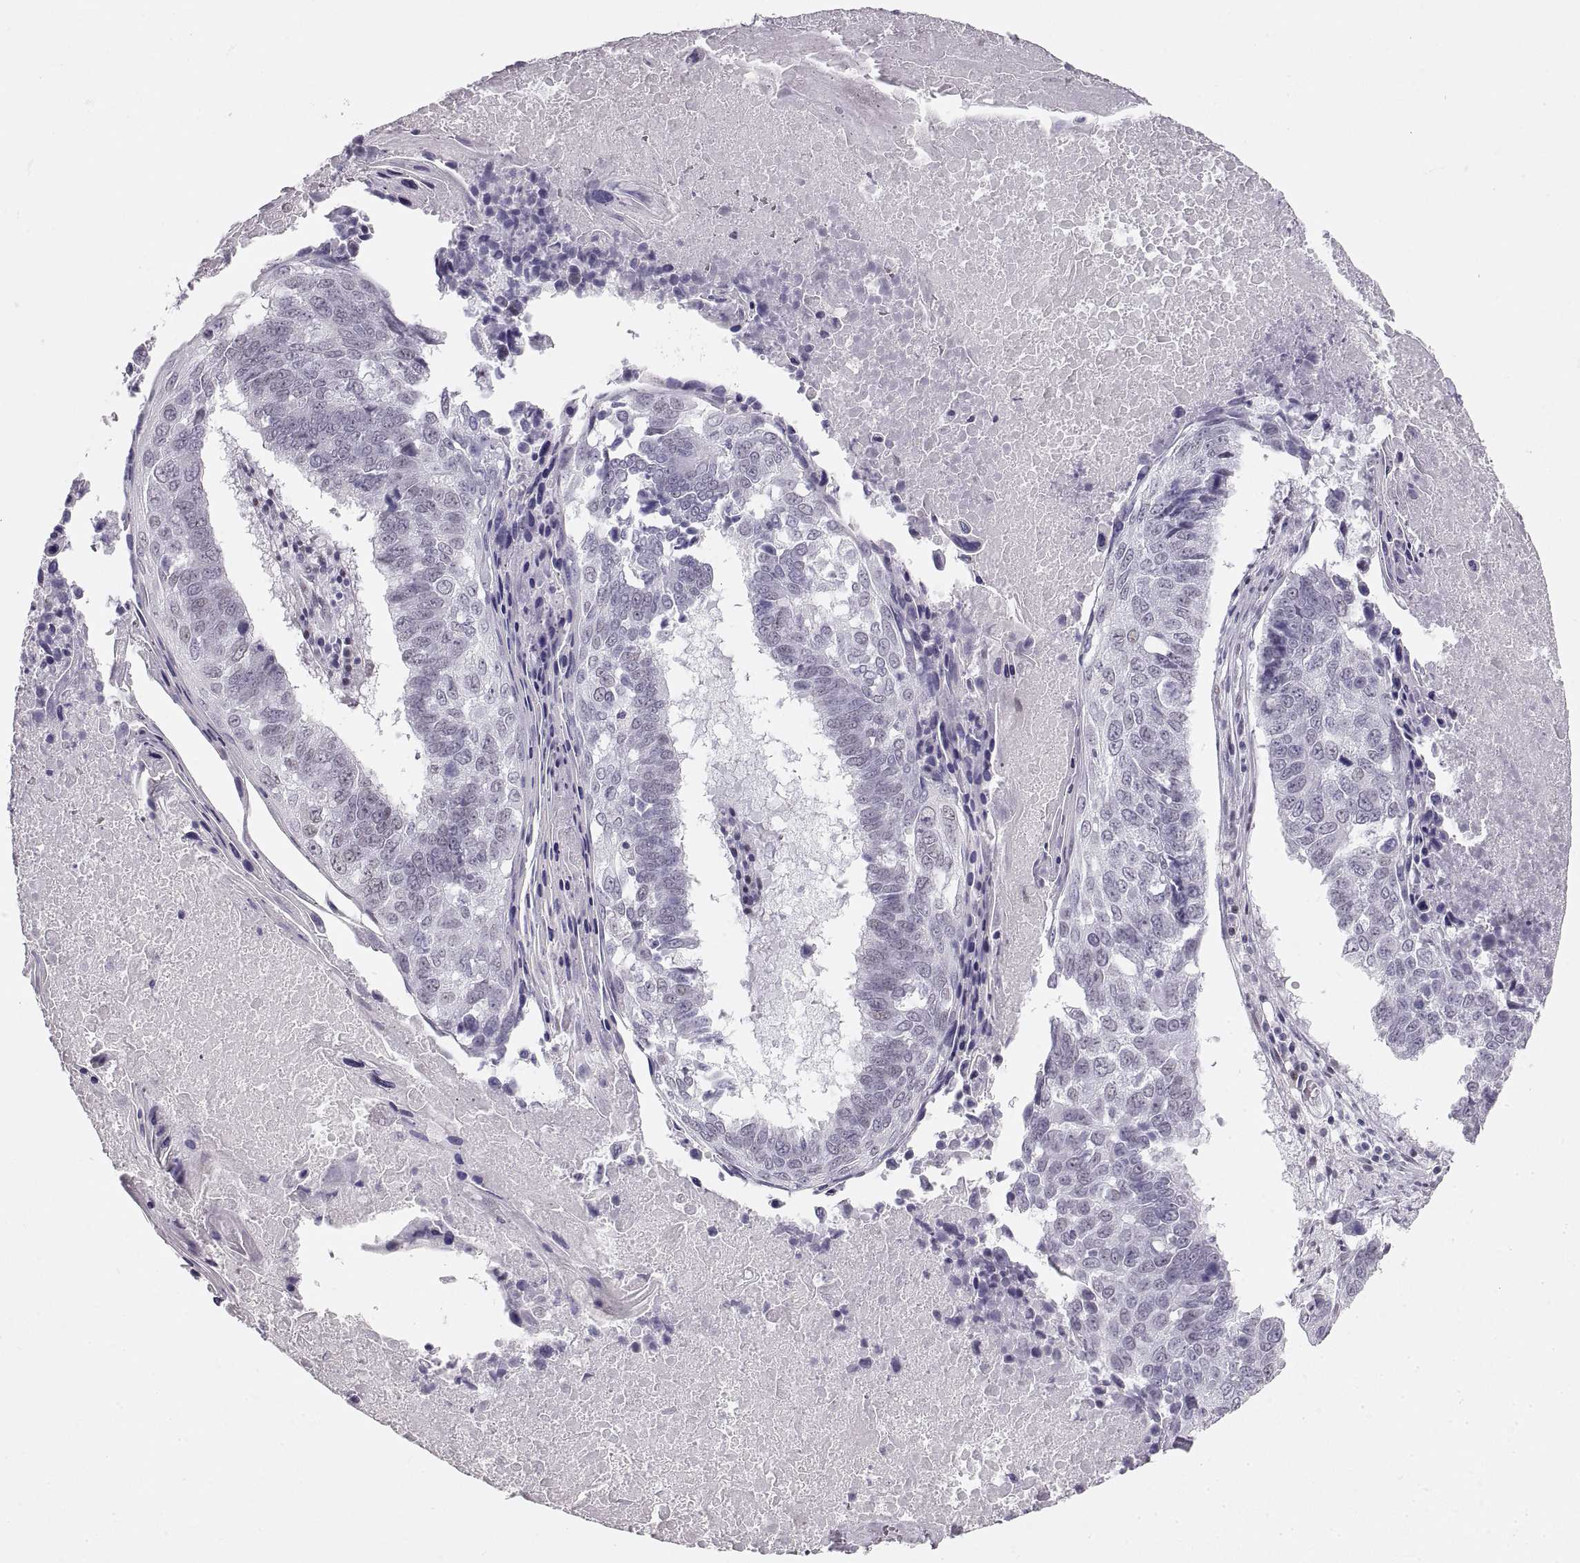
{"staining": {"intensity": "negative", "quantity": "none", "location": "none"}, "tissue": "lung cancer", "cell_type": "Tumor cells", "image_type": "cancer", "snomed": [{"axis": "morphology", "description": "Squamous cell carcinoma, NOS"}, {"axis": "topography", "description": "Lung"}], "caption": "The image exhibits no significant staining in tumor cells of lung cancer (squamous cell carcinoma).", "gene": "NANOS3", "patient": {"sex": "male", "age": 73}}